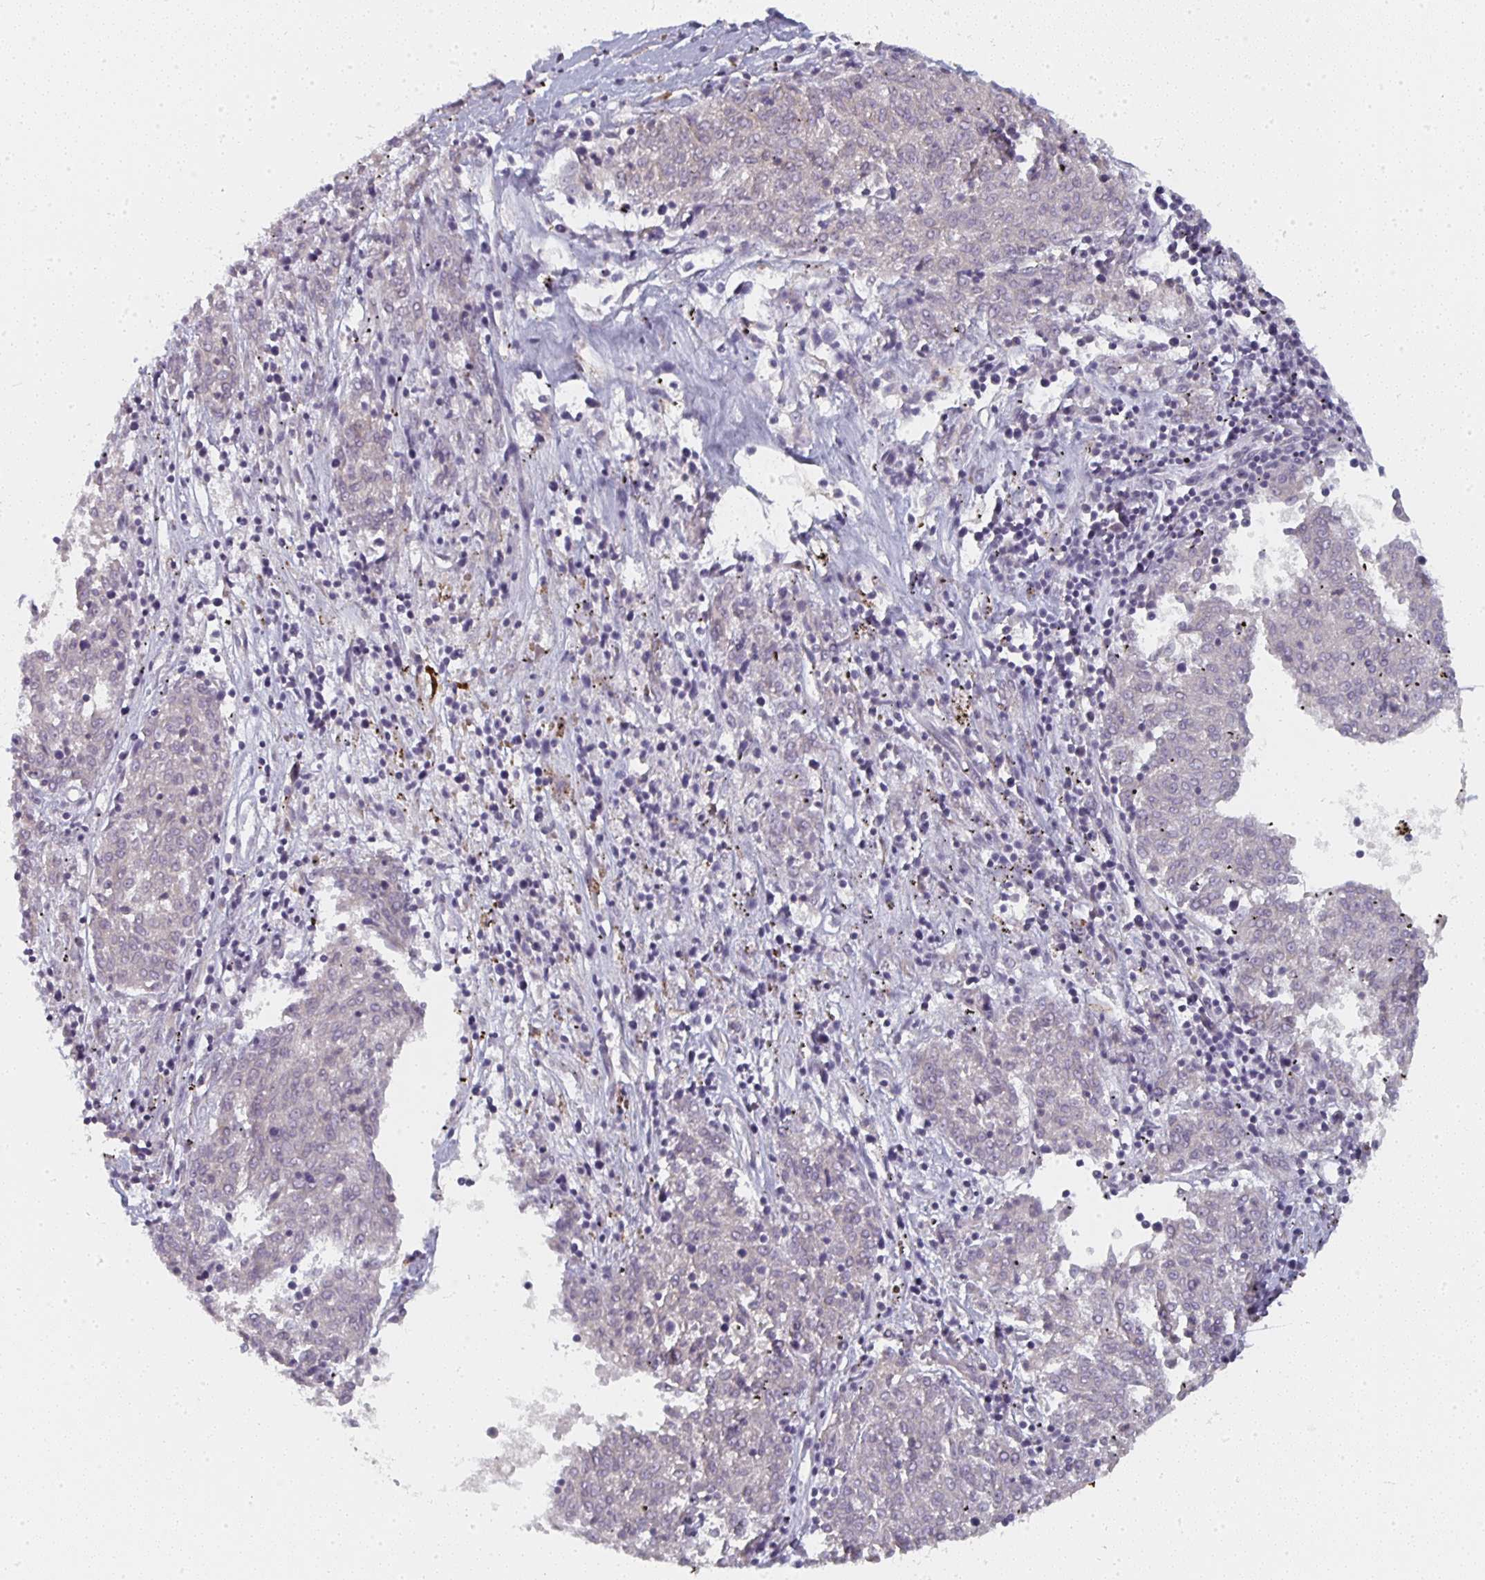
{"staining": {"intensity": "negative", "quantity": "none", "location": "none"}, "tissue": "melanoma", "cell_type": "Tumor cells", "image_type": "cancer", "snomed": [{"axis": "morphology", "description": "Malignant melanoma, NOS"}, {"axis": "topography", "description": "Skin"}], "caption": "A micrograph of melanoma stained for a protein exhibits no brown staining in tumor cells. (DAB immunohistochemistry (IHC) with hematoxylin counter stain).", "gene": "CTHRC1", "patient": {"sex": "female", "age": 72}}